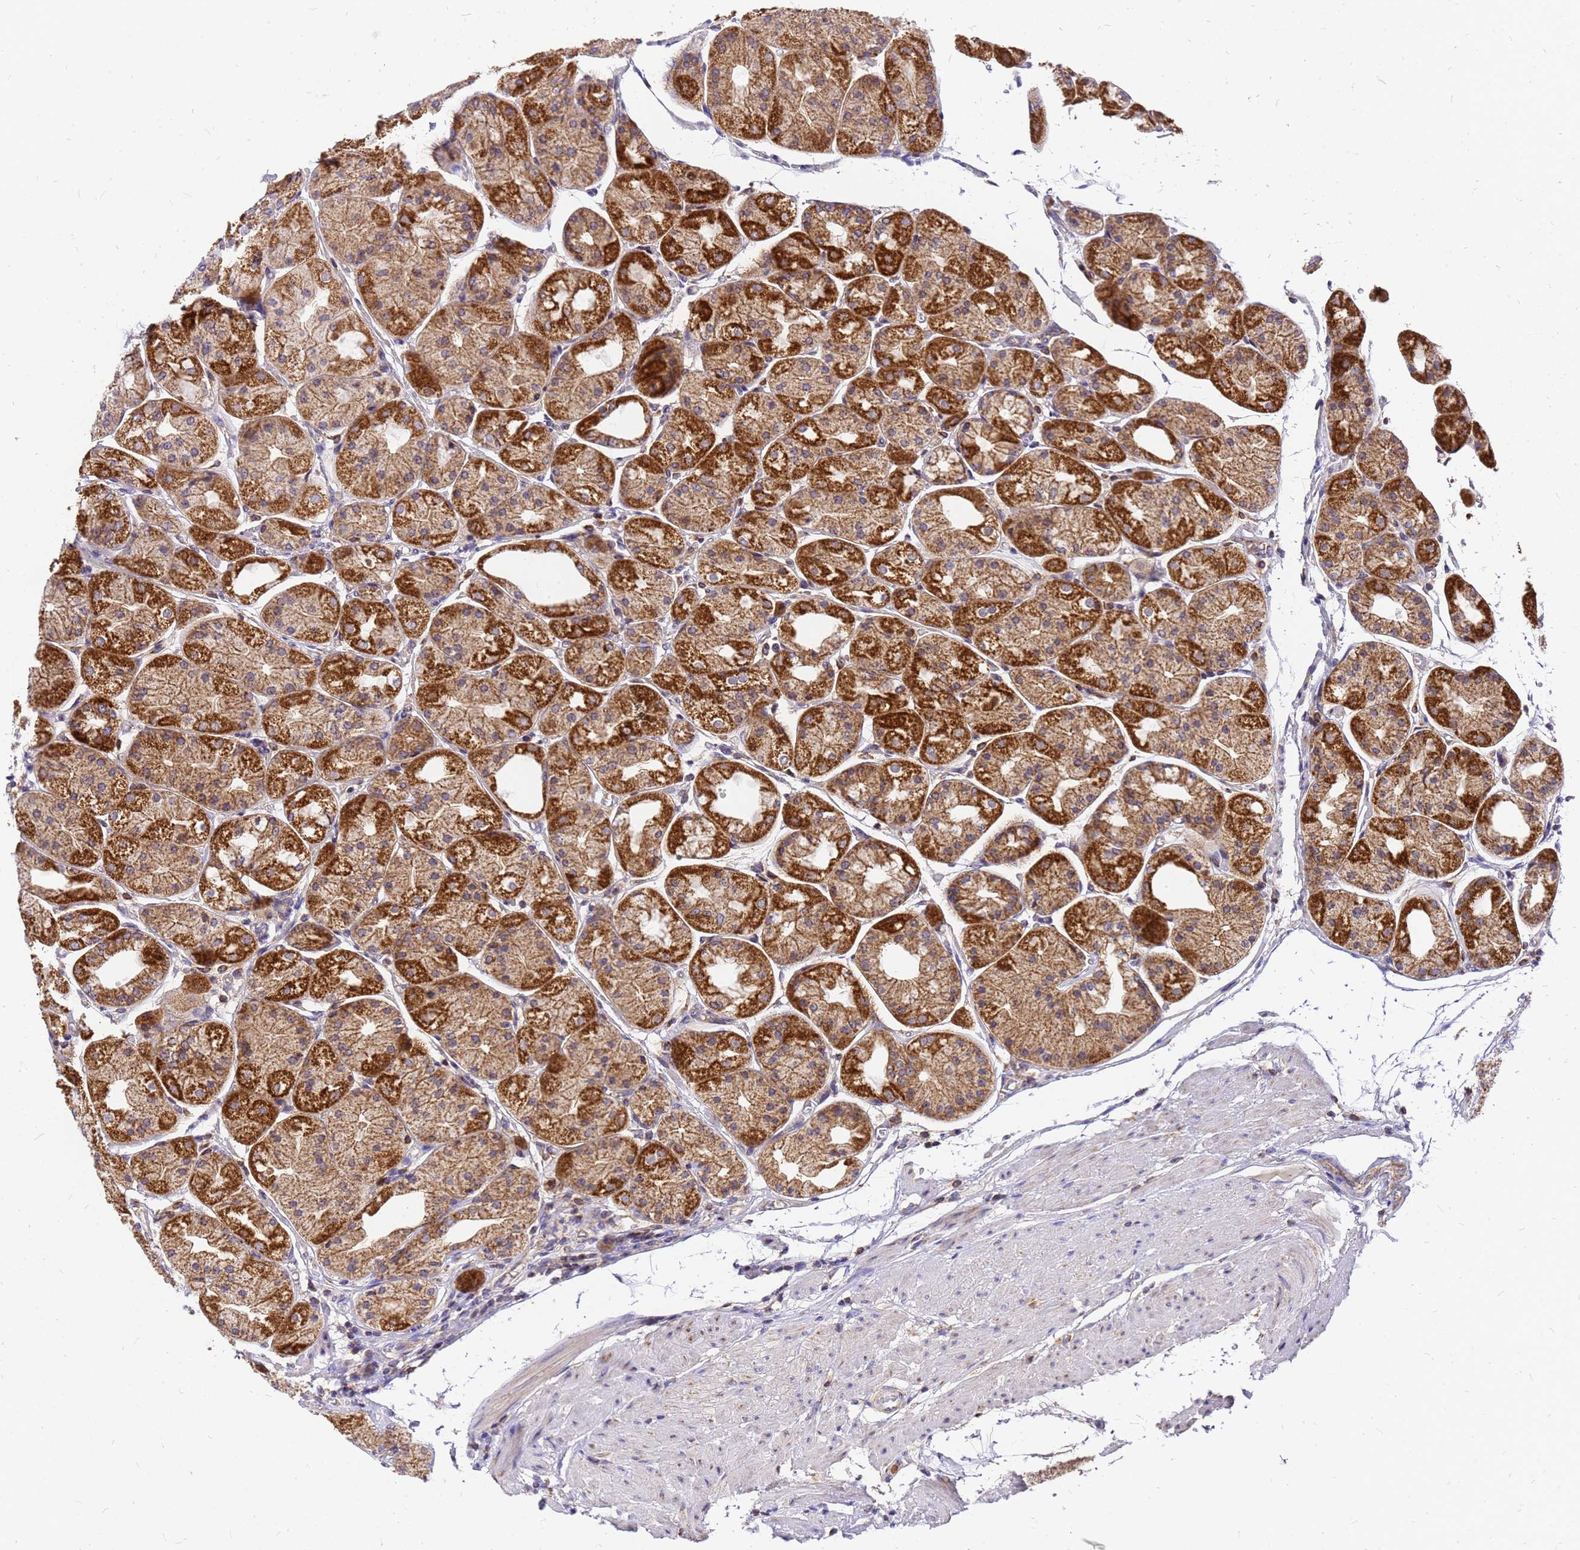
{"staining": {"intensity": "strong", "quantity": ">75%", "location": "cytoplasmic/membranous"}, "tissue": "stomach", "cell_type": "Glandular cells", "image_type": "normal", "snomed": [{"axis": "morphology", "description": "Normal tissue, NOS"}, {"axis": "topography", "description": "Stomach, upper"}], "caption": "Strong cytoplasmic/membranous expression for a protein is appreciated in about >75% of glandular cells of benign stomach using immunohistochemistry (IHC).", "gene": "MRPS26", "patient": {"sex": "male", "age": 72}}